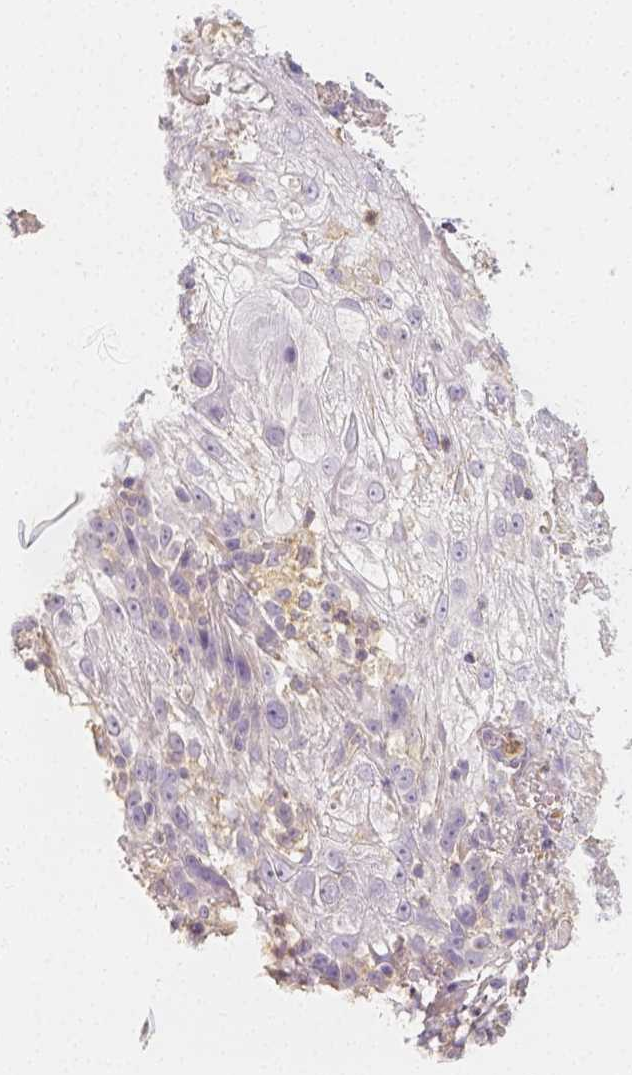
{"staining": {"intensity": "weak", "quantity": ">75%", "location": "cytoplasmic/membranous"}, "tissue": "skin cancer", "cell_type": "Tumor cells", "image_type": "cancer", "snomed": [{"axis": "morphology", "description": "Normal tissue, NOS"}, {"axis": "morphology", "description": "Squamous cell carcinoma, NOS"}, {"axis": "topography", "description": "Skin"}], "caption": "The immunohistochemical stain highlights weak cytoplasmic/membranous positivity in tumor cells of skin cancer tissue. (DAB = brown stain, brightfield microscopy at high magnification).", "gene": "PTPRJ", "patient": {"sex": "female", "age": 83}}